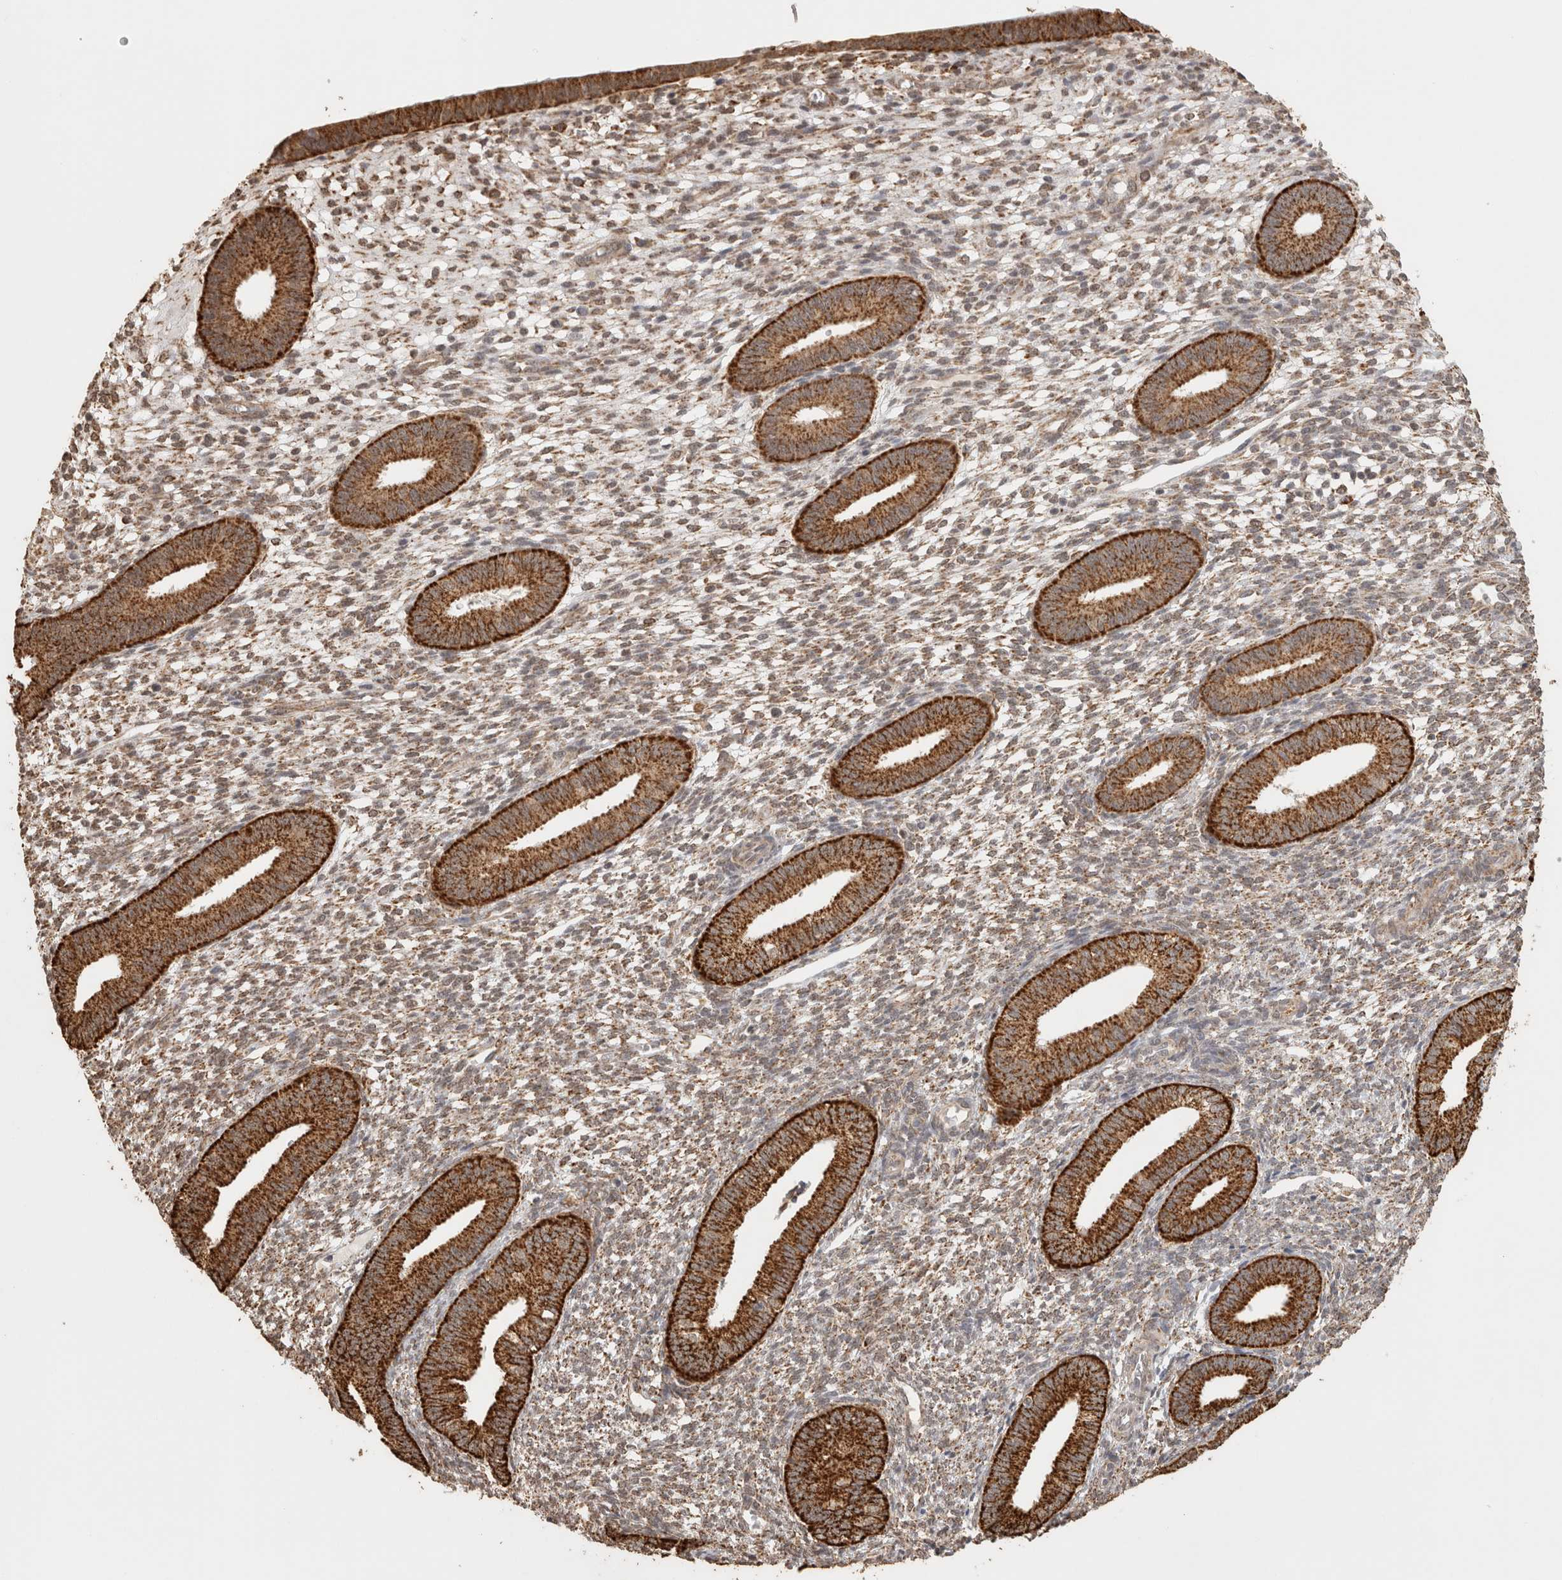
{"staining": {"intensity": "moderate", "quantity": "25%-75%", "location": "cytoplasmic/membranous"}, "tissue": "endometrium", "cell_type": "Cells in endometrial stroma", "image_type": "normal", "snomed": [{"axis": "morphology", "description": "Normal tissue, NOS"}, {"axis": "topography", "description": "Endometrium"}], "caption": "Endometrium stained for a protein demonstrates moderate cytoplasmic/membranous positivity in cells in endometrial stroma.", "gene": "BNIP3L", "patient": {"sex": "female", "age": 46}}